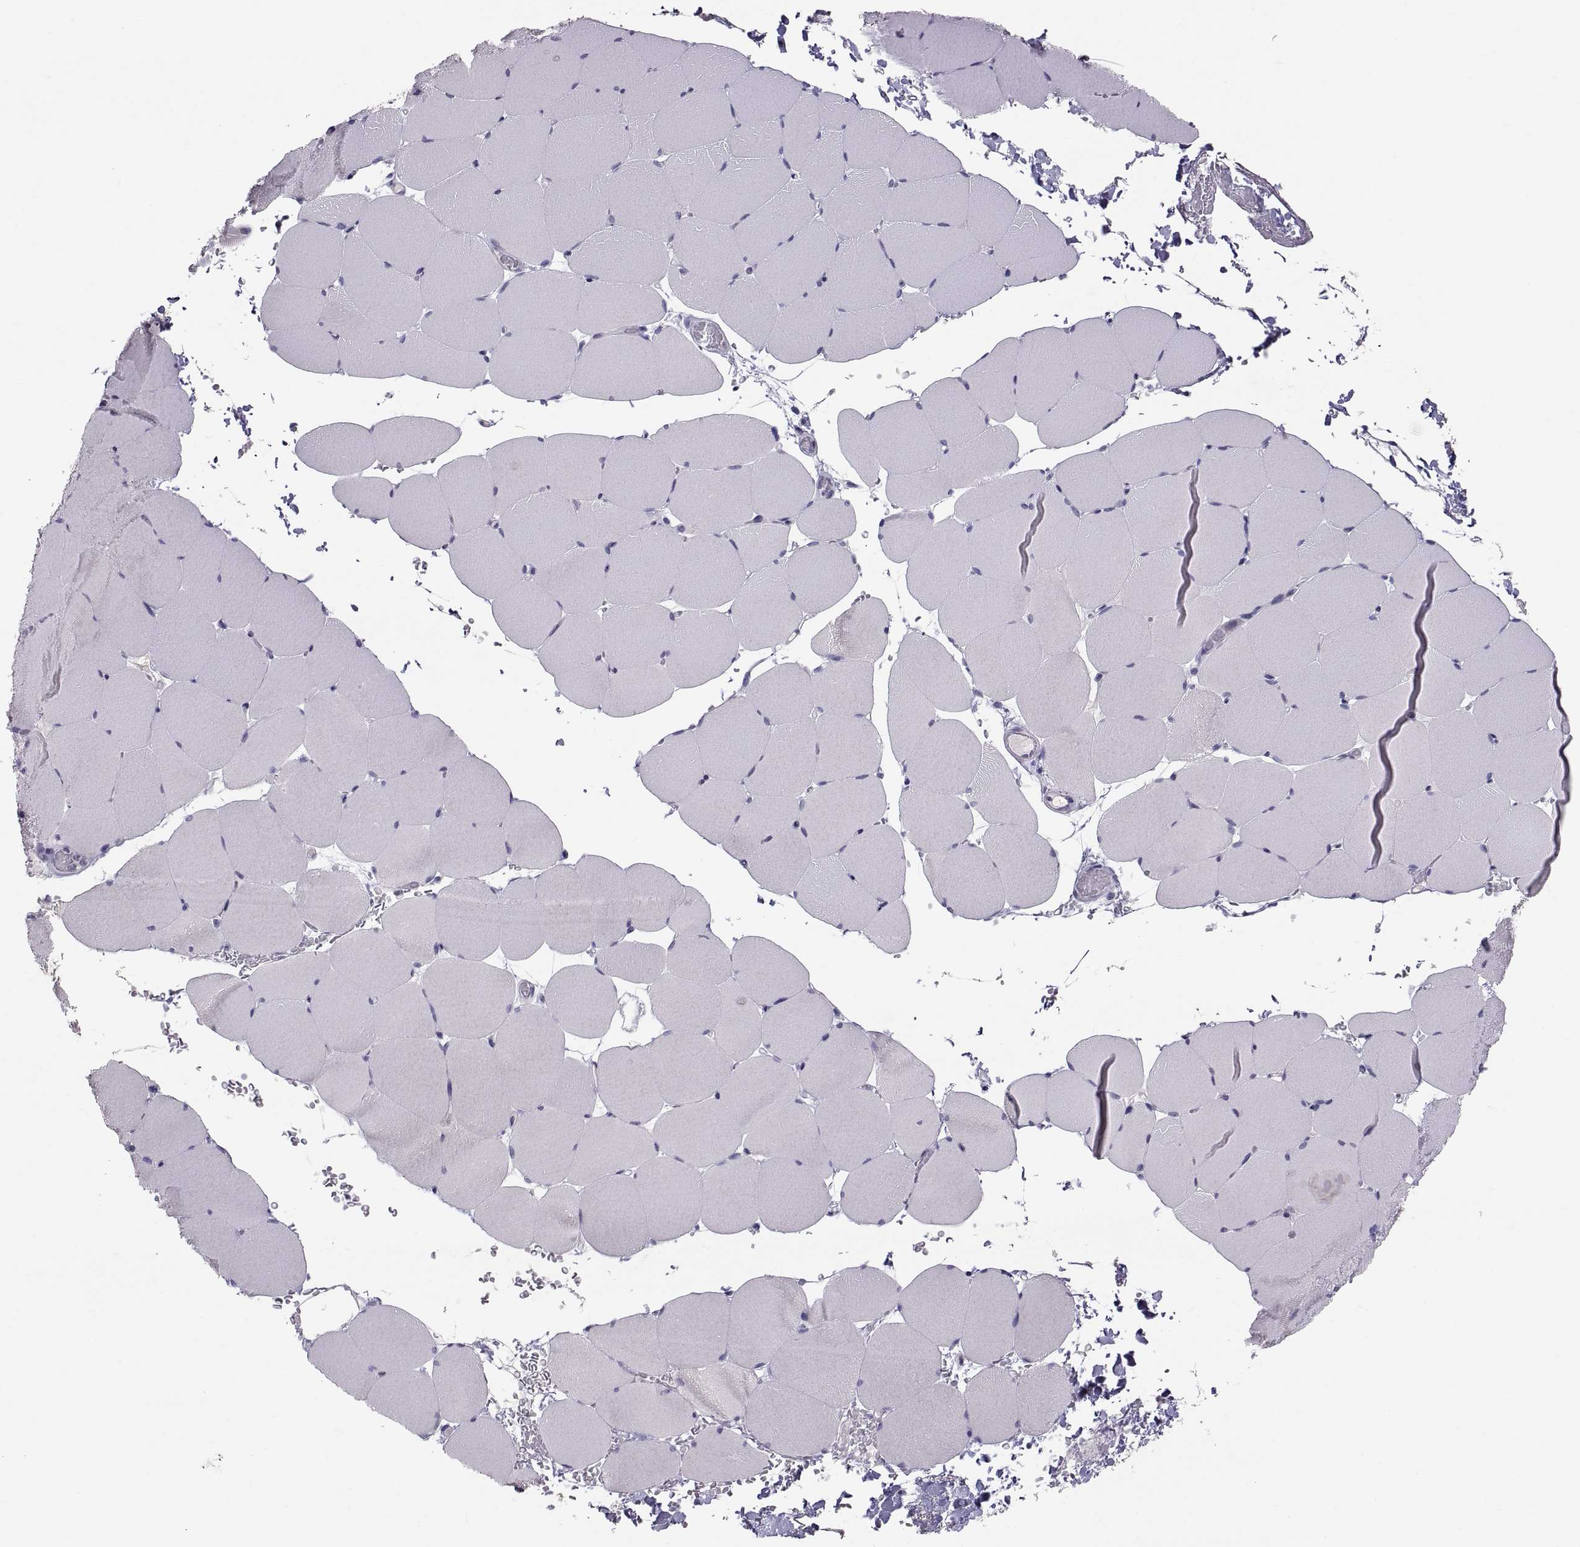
{"staining": {"intensity": "negative", "quantity": "none", "location": "none"}, "tissue": "skeletal muscle", "cell_type": "Myocytes", "image_type": "normal", "snomed": [{"axis": "morphology", "description": "Normal tissue, NOS"}, {"axis": "topography", "description": "Skeletal muscle"}], "caption": "The histopathology image reveals no staining of myocytes in unremarkable skeletal muscle. (Brightfield microscopy of DAB (3,3'-diaminobenzidine) immunohistochemistry (IHC) at high magnification).", "gene": "PTN", "patient": {"sex": "female", "age": 37}}